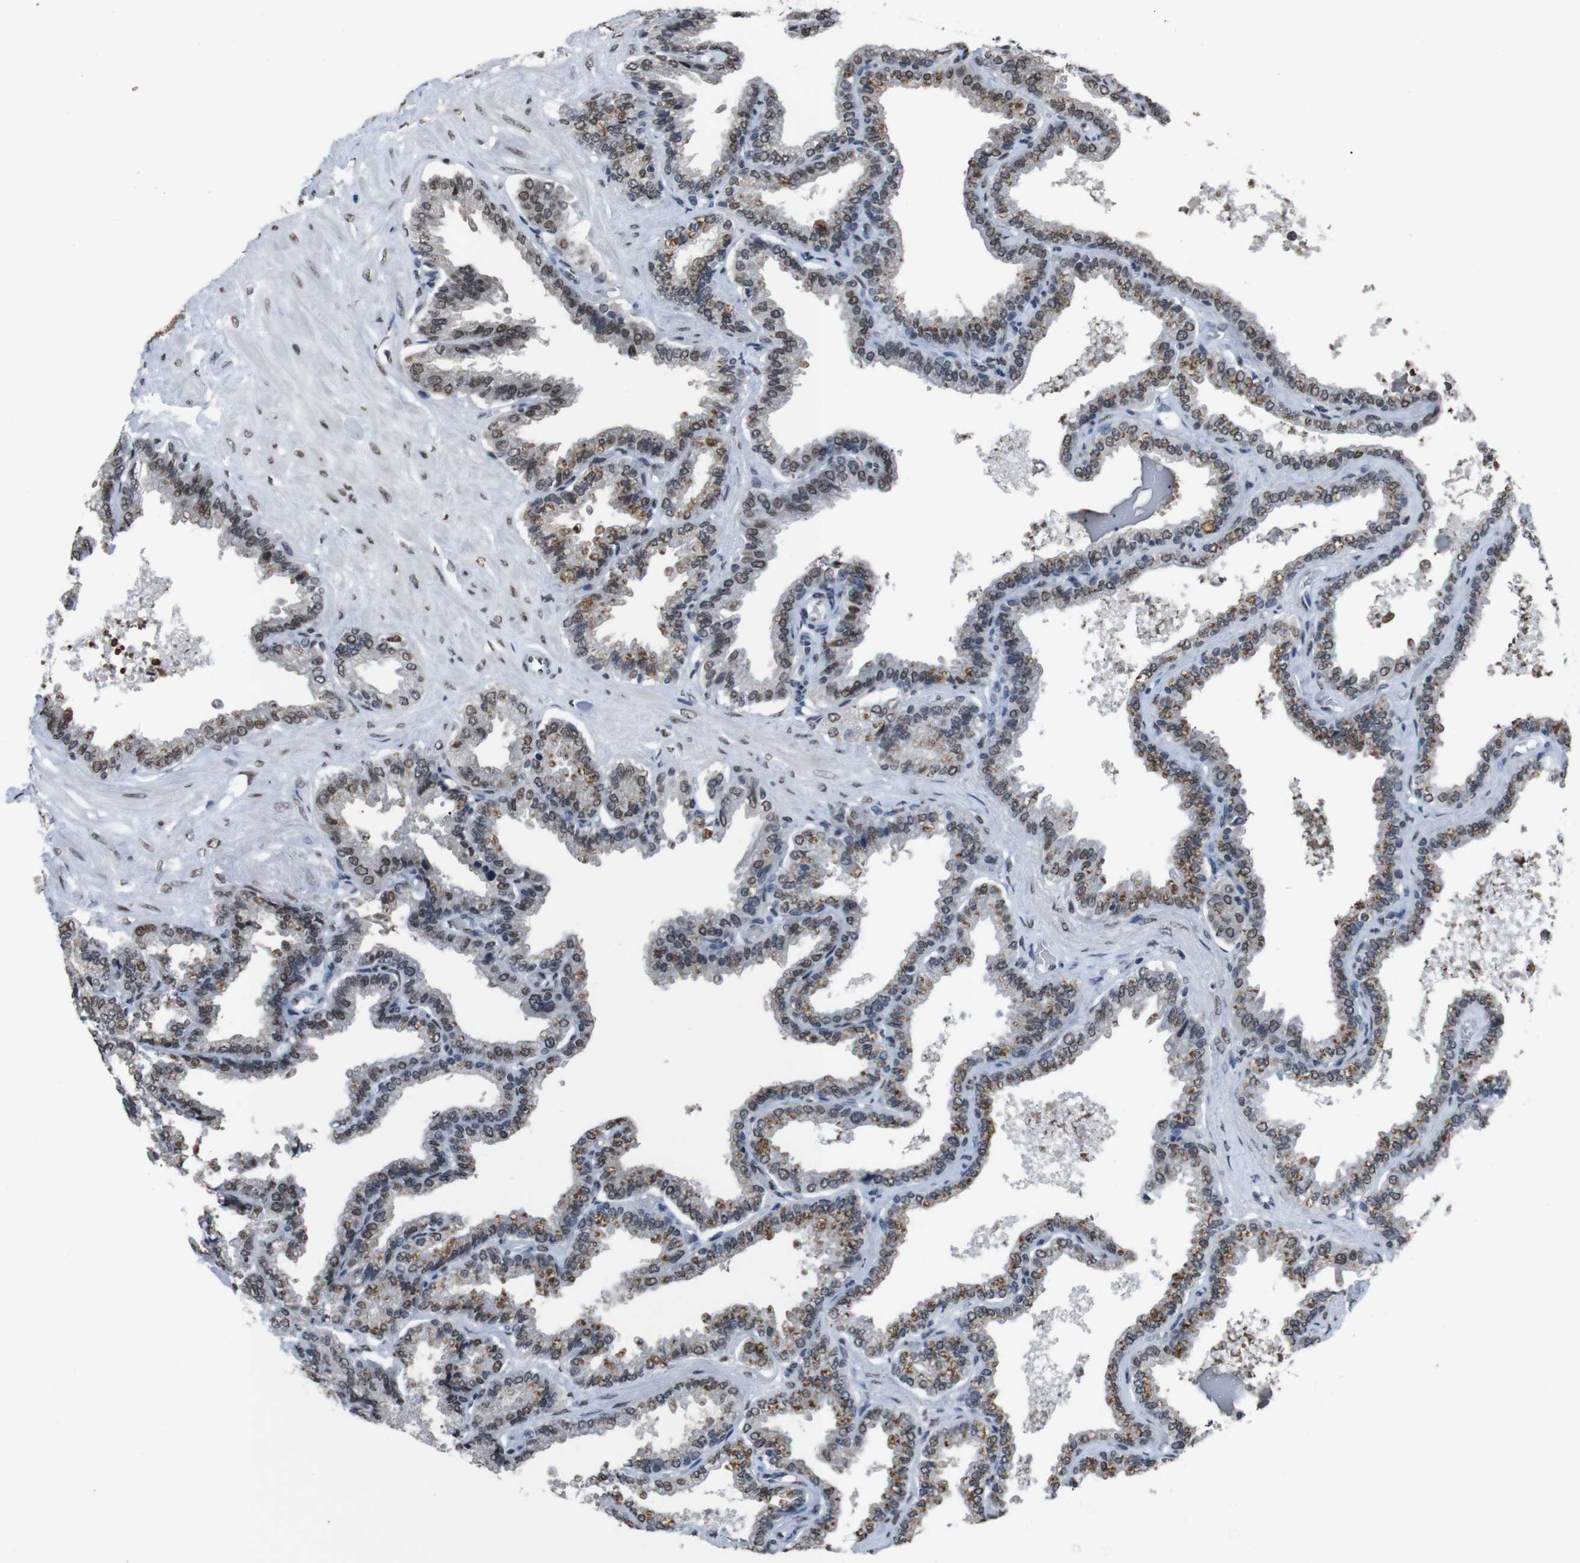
{"staining": {"intensity": "moderate", "quantity": ">75%", "location": "cytoplasmic/membranous,nuclear"}, "tissue": "seminal vesicle", "cell_type": "Glandular cells", "image_type": "normal", "snomed": [{"axis": "morphology", "description": "Normal tissue, NOS"}, {"axis": "topography", "description": "Seminal veicle"}], "caption": "IHC (DAB (3,3'-diaminobenzidine)) staining of benign seminal vesicle demonstrates moderate cytoplasmic/membranous,nuclear protein positivity in about >75% of glandular cells.", "gene": "PIP4P2", "patient": {"sex": "male", "age": 46}}